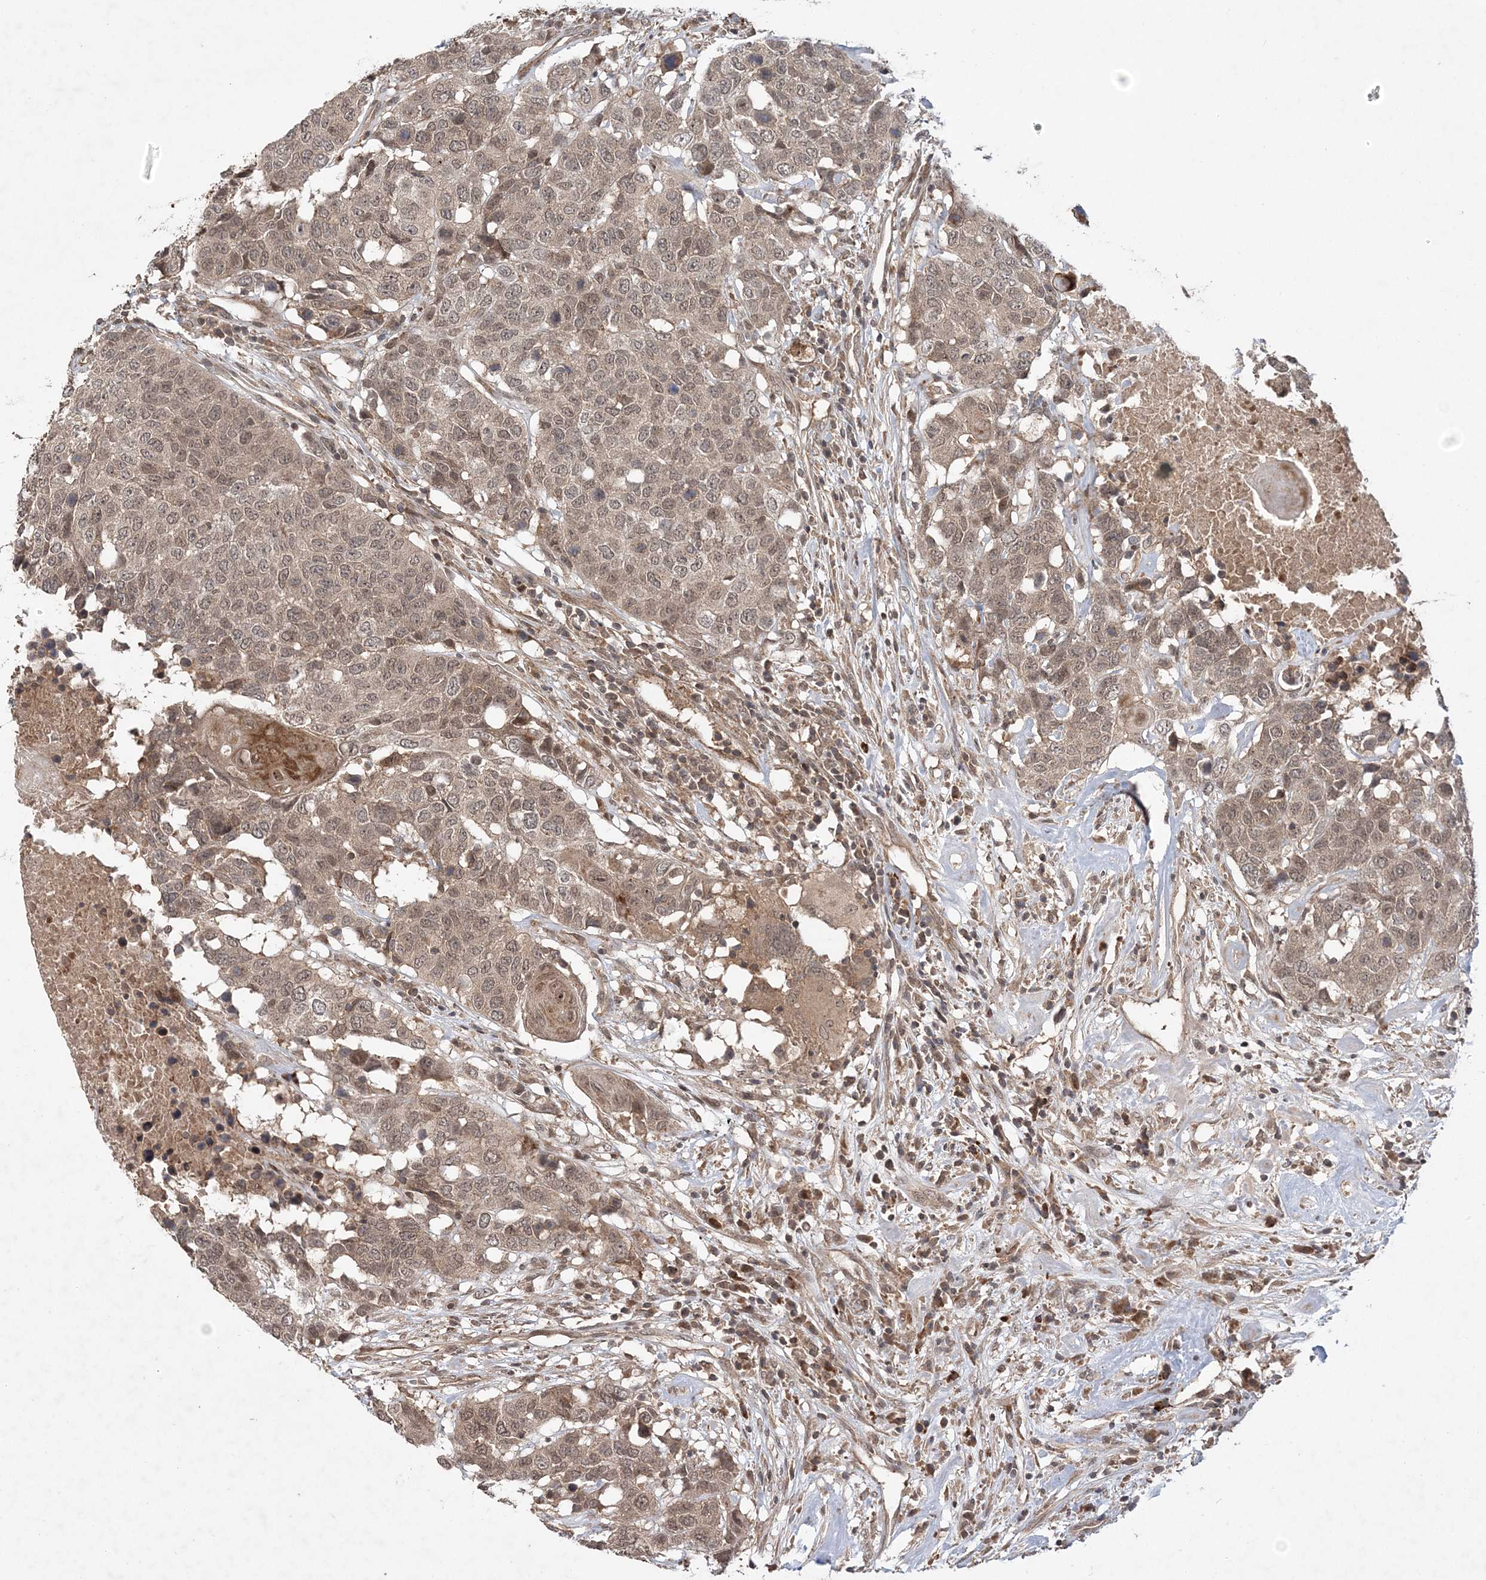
{"staining": {"intensity": "moderate", "quantity": ">75%", "location": "cytoplasmic/membranous,nuclear"}, "tissue": "head and neck cancer", "cell_type": "Tumor cells", "image_type": "cancer", "snomed": [{"axis": "morphology", "description": "Squamous cell carcinoma, NOS"}, {"axis": "topography", "description": "Head-Neck"}], "caption": "Brown immunohistochemical staining in head and neck squamous cell carcinoma displays moderate cytoplasmic/membranous and nuclear positivity in about >75% of tumor cells. (DAB (3,3'-diaminobenzidine) = brown stain, brightfield microscopy at high magnification).", "gene": "UBTD2", "patient": {"sex": "male", "age": 66}}